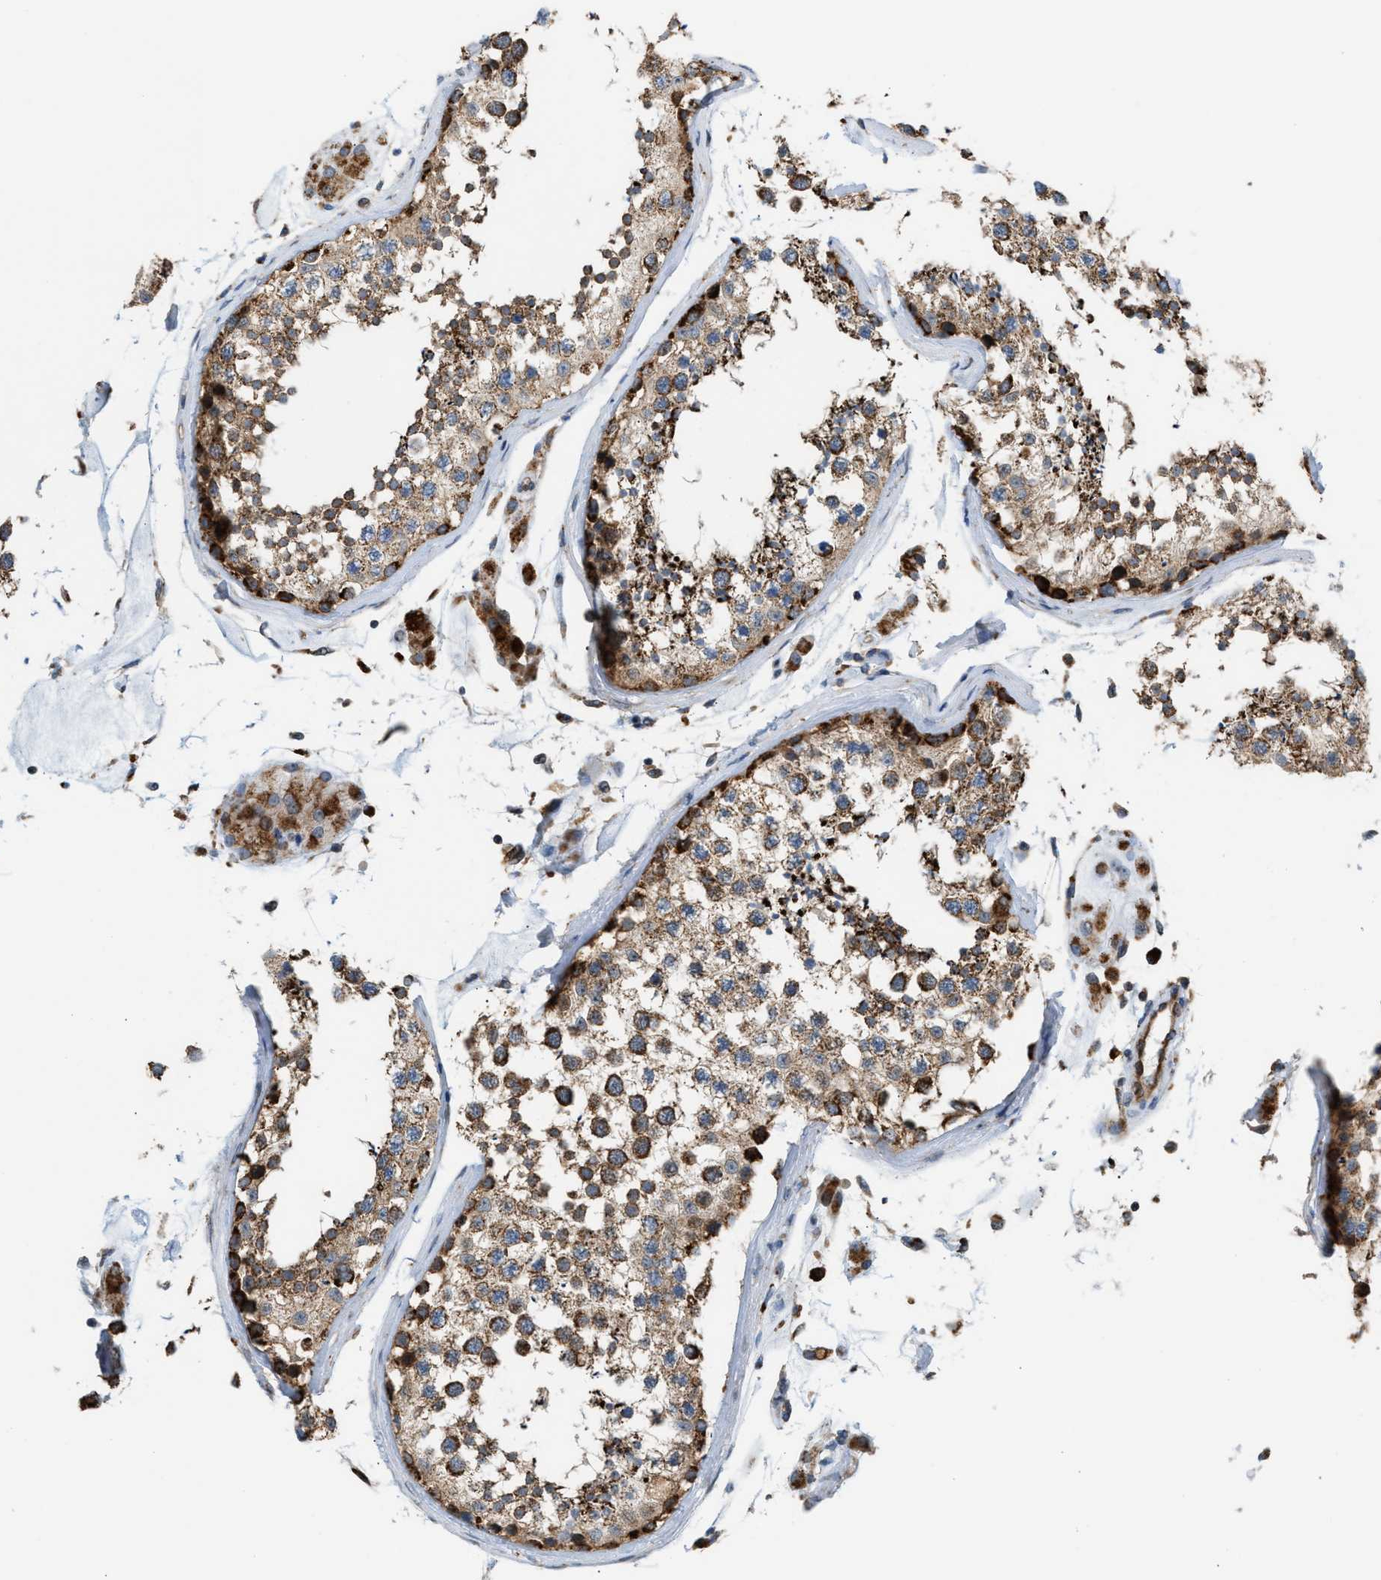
{"staining": {"intensity": "moderate", "quantity": ">75%", "location": "cytoplasmic/membranous"}, "tissue": "testis", "cell_type": "Cells in seminiferous ducts", "image_type": "normal", "snomed": [{"axis": "morphology", "description": "Normal tissue, NOS"}, {"axis": "topography", "description": "Testis"}], "caption": "Protein expression analysis of normal testis shows moderate cytoplasmic/membranous positivity in approximately >75% of cells in seminiferous ducts.", "gene": "PDCL", "patient": {"sex": "male", "age": 46}}